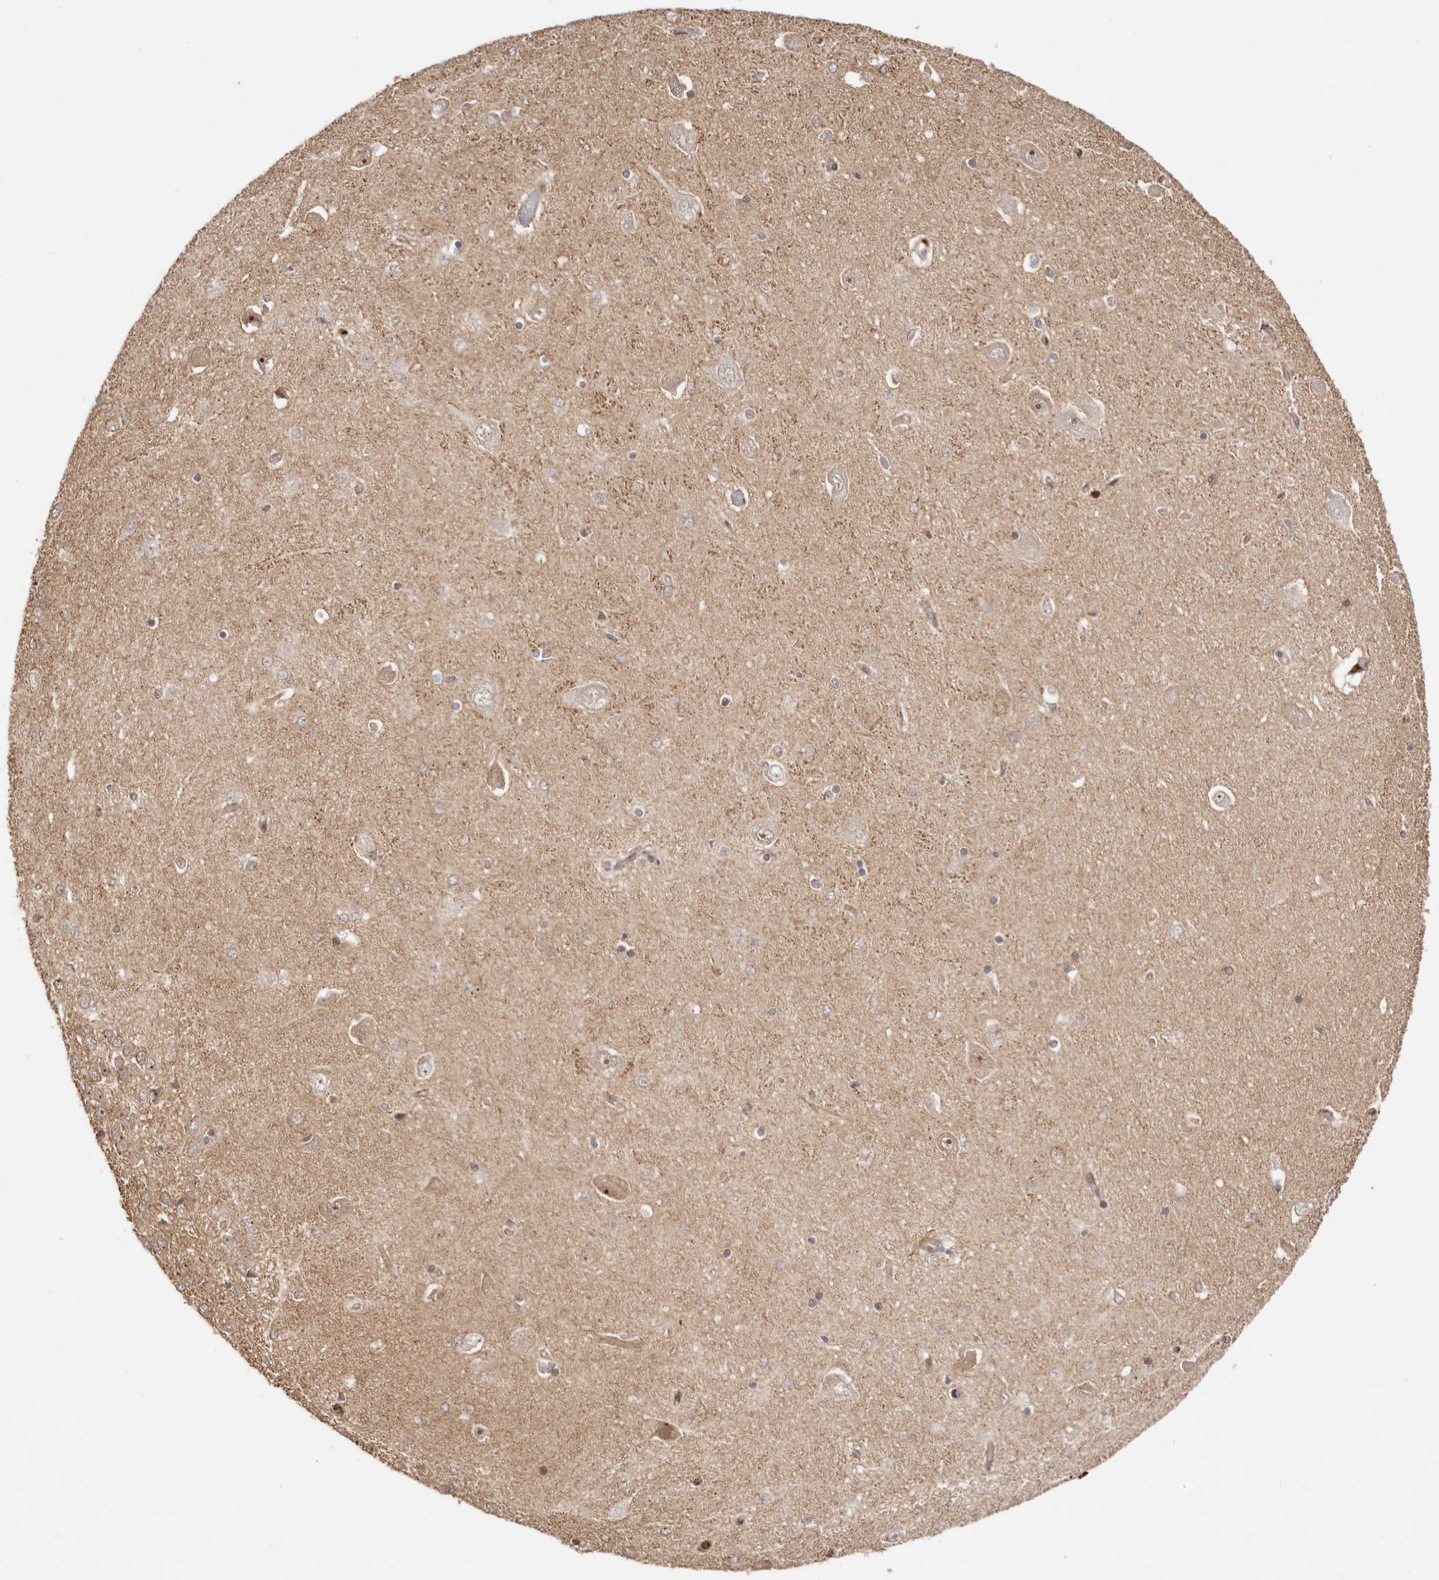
{"staining": {"intensity": "moderate", "quantity": "25%-75%", "location": "cytoplasmic/membranous,nuclear"}, "tissue": "hippocampus", "cell_type": "Glial cells", "image_type": "normal", "snomed": [{"axis": "morphology", "description": "Normal tissue, NOS"}, {"axis": "topography", "description": "Hippocampus"}], "caption": "Protein analysis of unremarkable hippocampus reveals moderate cytoplasmic/membranous,nuclear expression in about 25%-75% of glial cells.", "gene": "SZT2", "patient": {"sex": "male", "age": 45}}